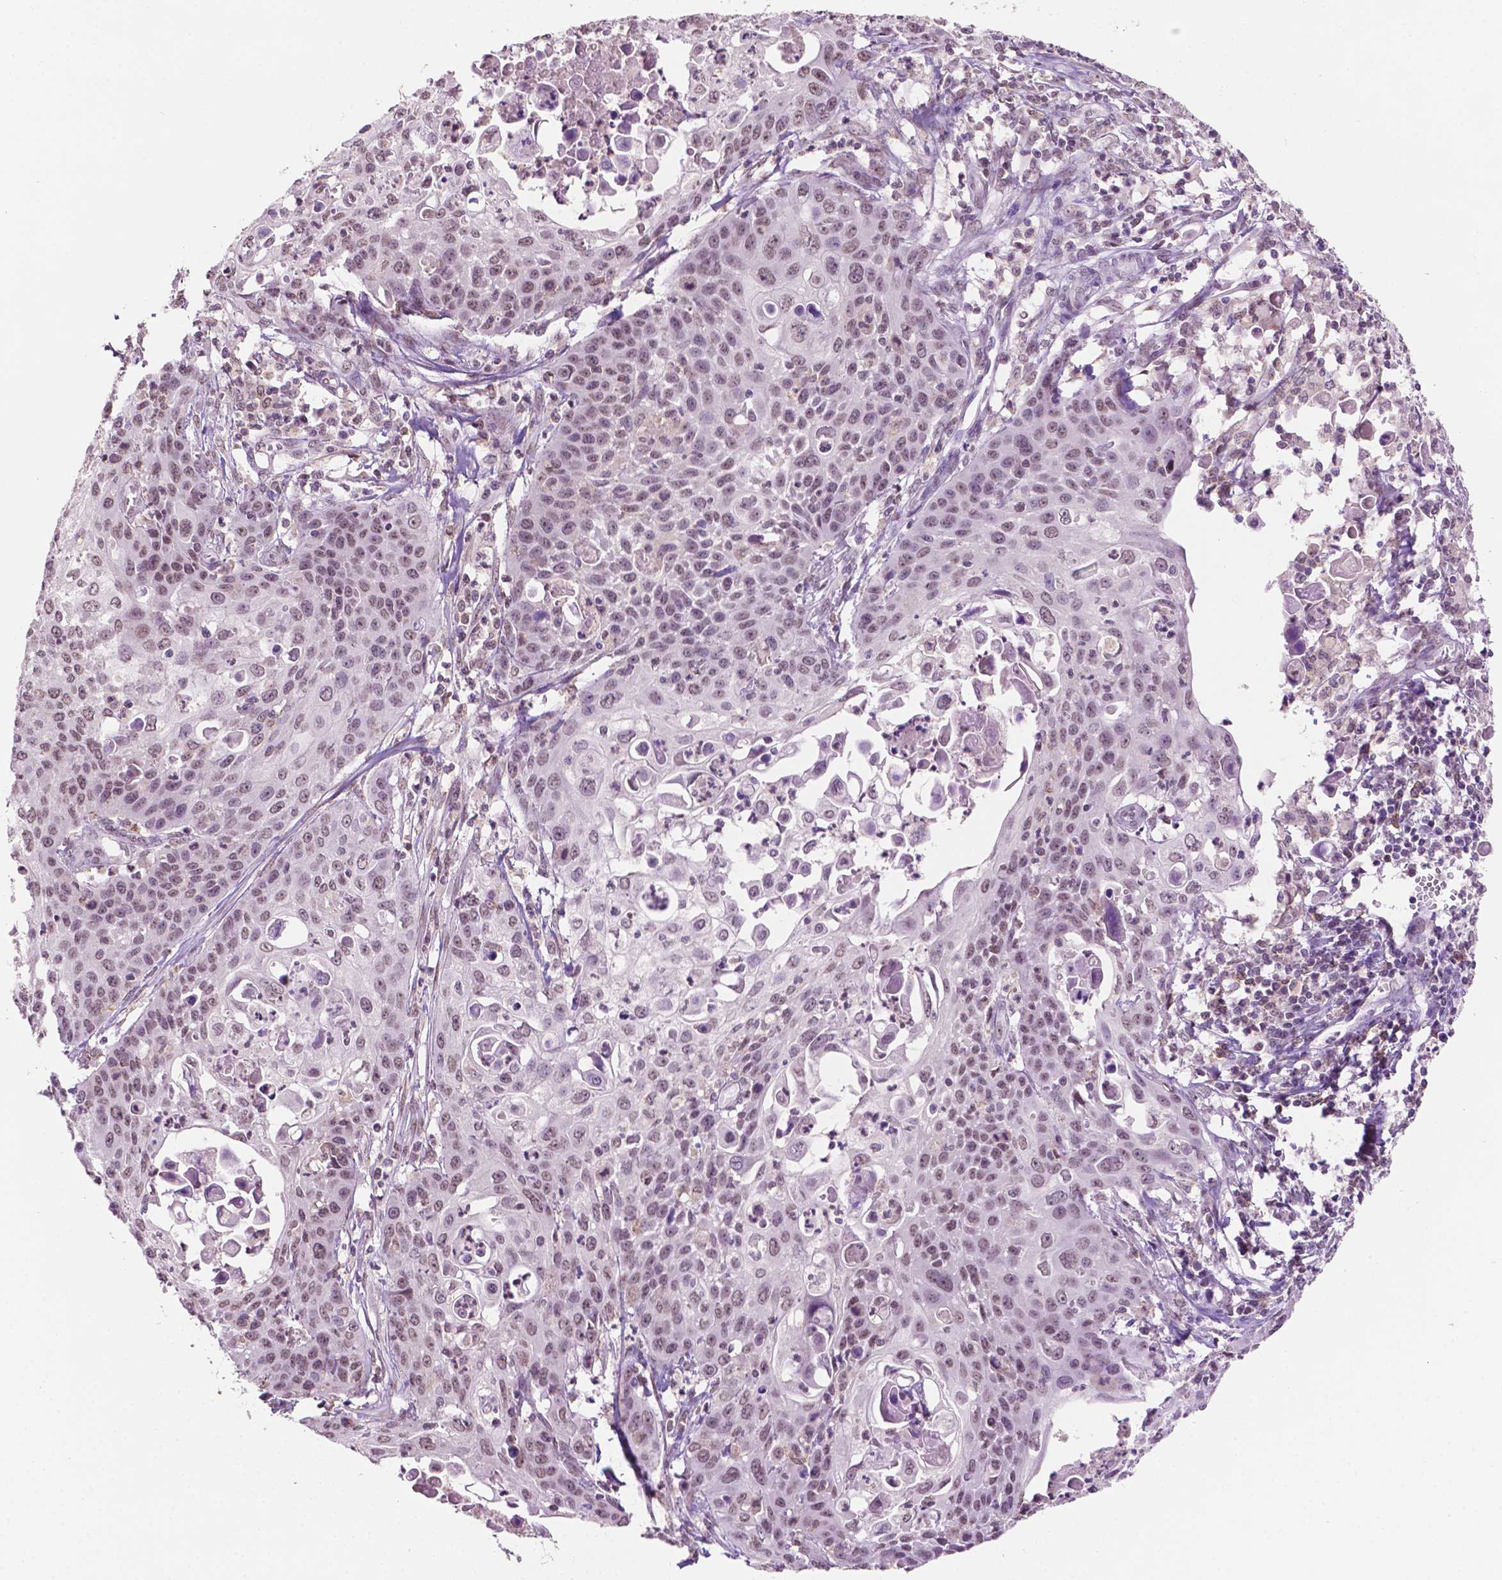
{"staining": {"intensity": "weak", "quantity": ">75%", "location": "nuclear"}, "tissue": "cervical cancer", "cell_type": "Tumor cells", "image_type": "cancer", "snomed": [{"axis": "morphology", "description": "Squamous cell carcinoma, NOS"}, {"axis": "topography", "description": "Cervix"}], "caption": "Cervical cancer tissue displays weak nuclear expression in approximately >75% of tumor cells The staining was performed using DAB, with brown indicating positive protein expression. Nuclei are stained blue with hematoxylin.", "gene": "PTPN6", "patient": {"sex": "female", "age": 65}}